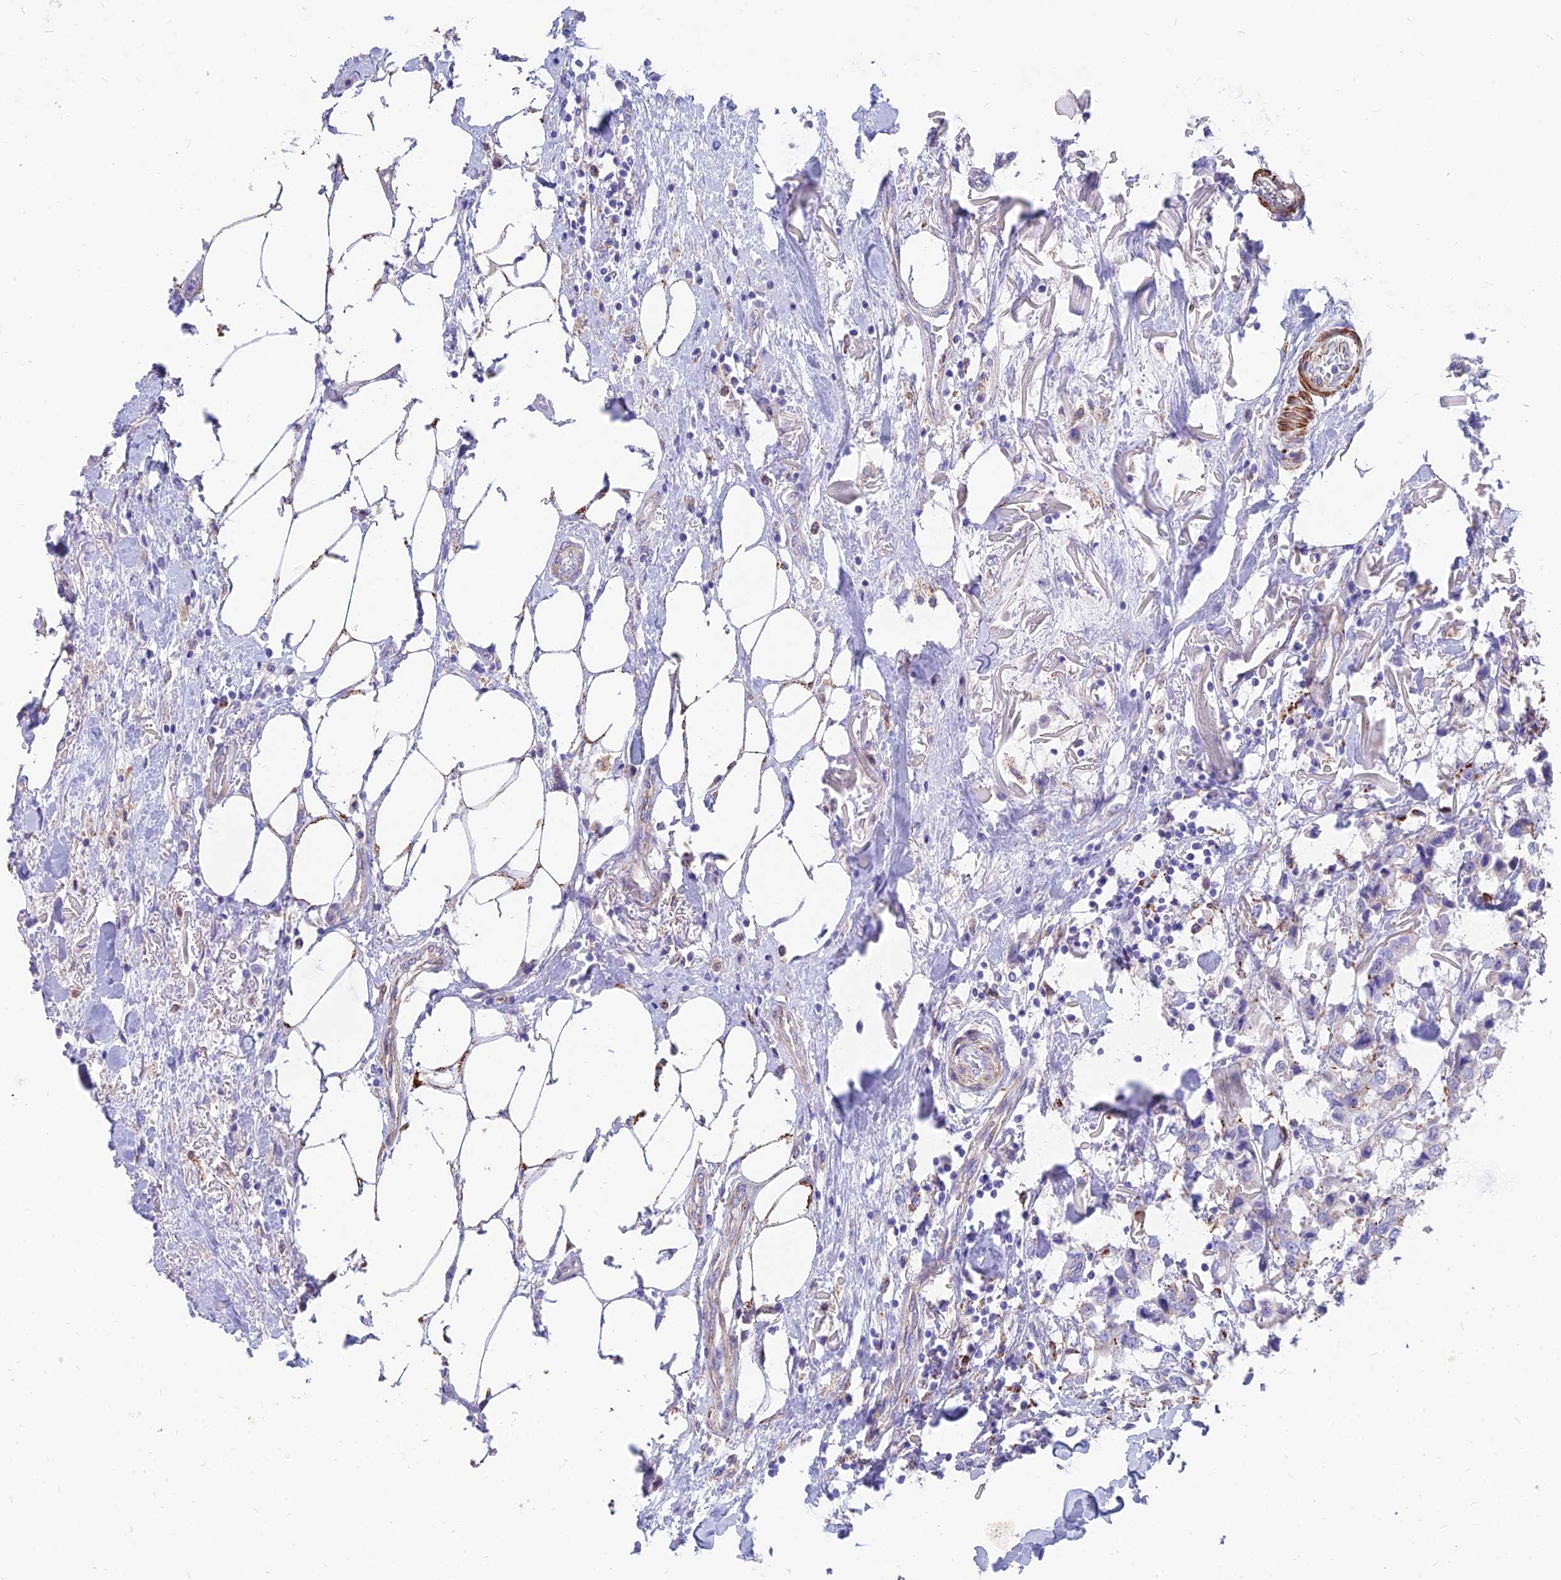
{"staining": {"intensity": "weak", "quantity": "<25%", "location": "cytoplasmic/membranous"}, "tissue": "breast cancer", "cell_type": "Tumor cells", "image_type": "cancer", "snomed": [{"axis": "morphology", "description": "Duct carcinoma"}, {"axis": "topography", "description": "Breast"}], "caption": "Intraductal carcinoma (breast) was stained to show a protein in brown. There is no significant staining in tumor cells.", "gene": "TIGD6", "patient": {"sex": "female", "age": 80}}